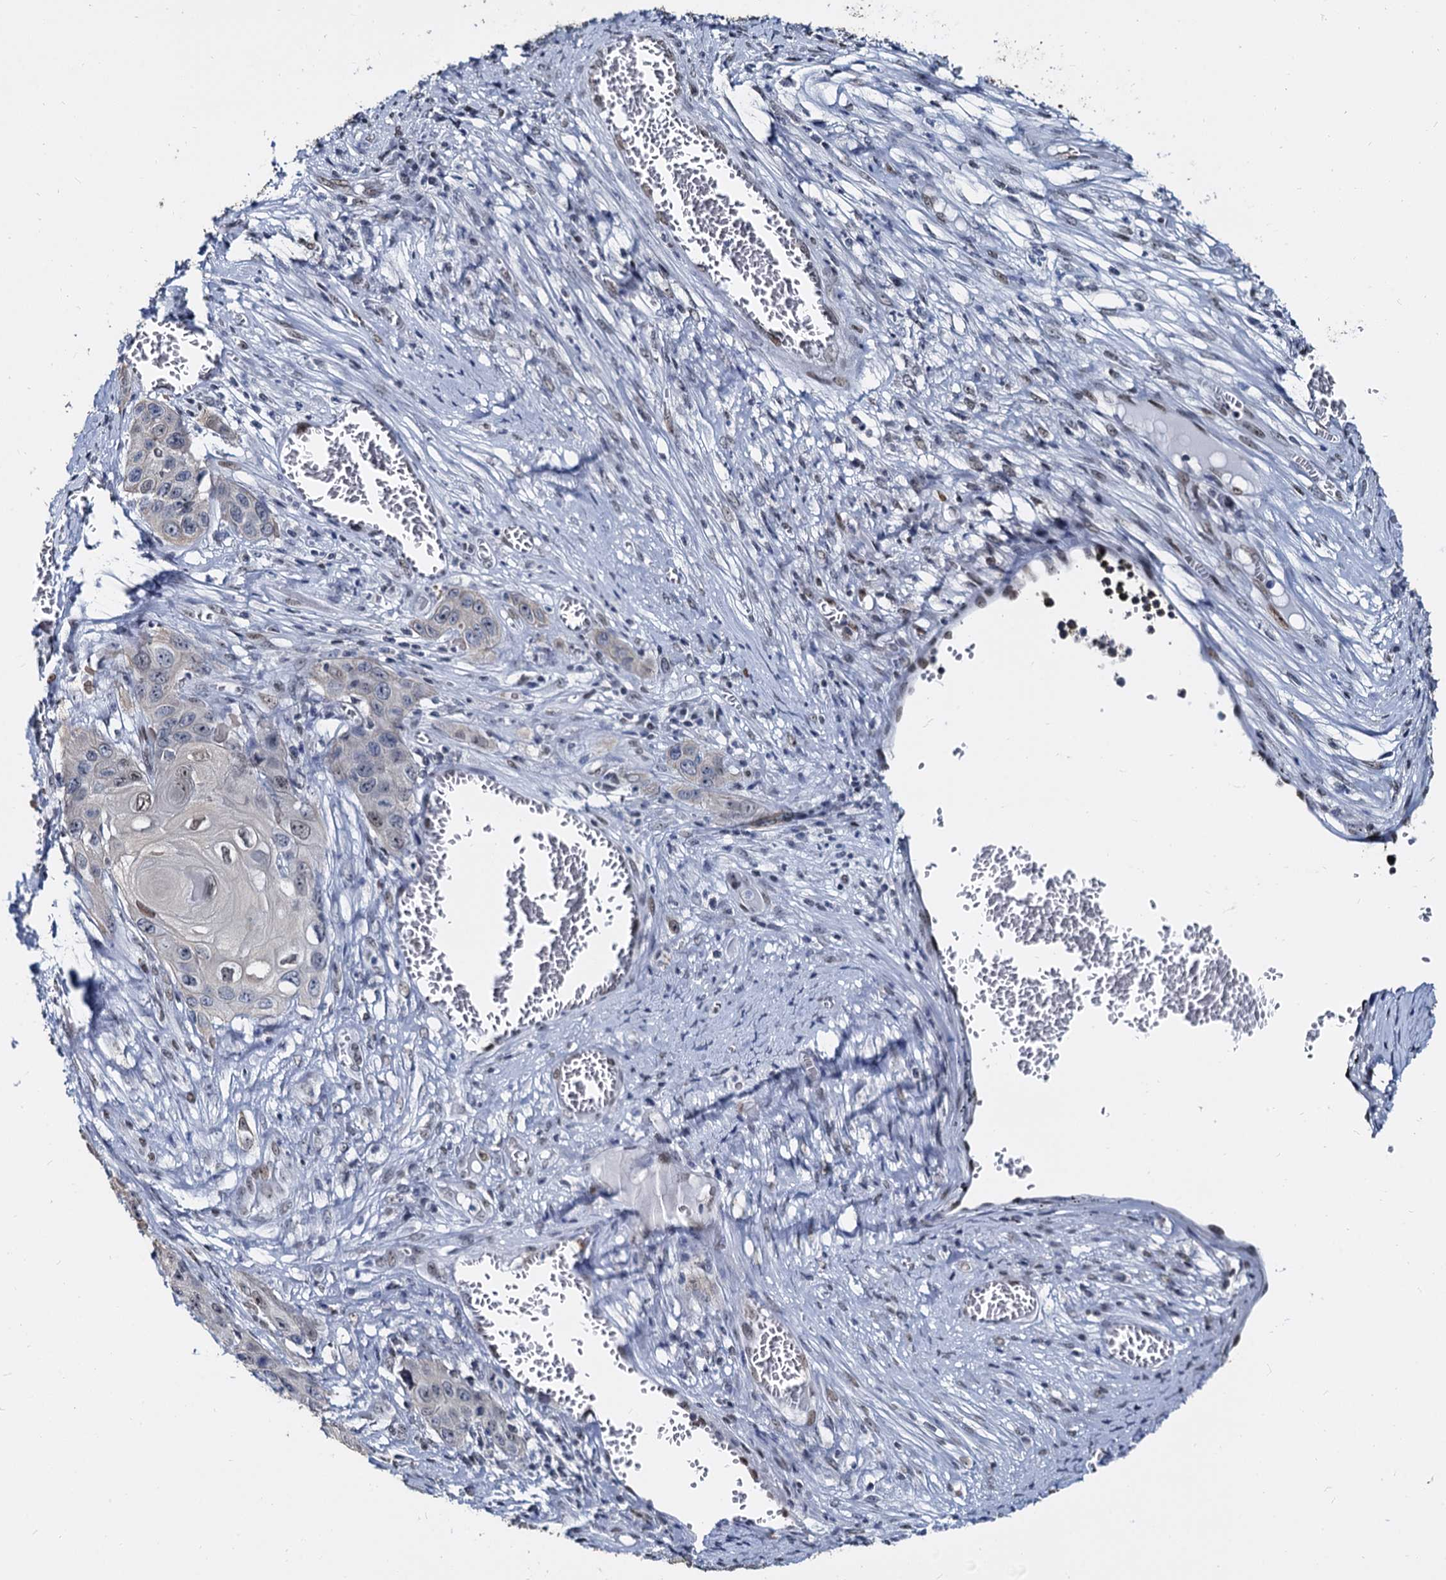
{"staining": {"intensity": "weak", "quantity": "<25%", "location": "nuclear"}, "tissue": "skin cancer", "cell_type": "Tumor cells", "image_type": "cancer", "snomed": [{"axis": "morphology", "description": "Squamous cell carcinoma, NOS"}, {"axis": "topography", "description": "Skin"}], "caption": "Immunohistochemistry (IHC) of skin squamous cell carcinoma shows no positivity in tumor cells.", "gene": "CMAS", "patient": {"sex": "male", "age": 55}}